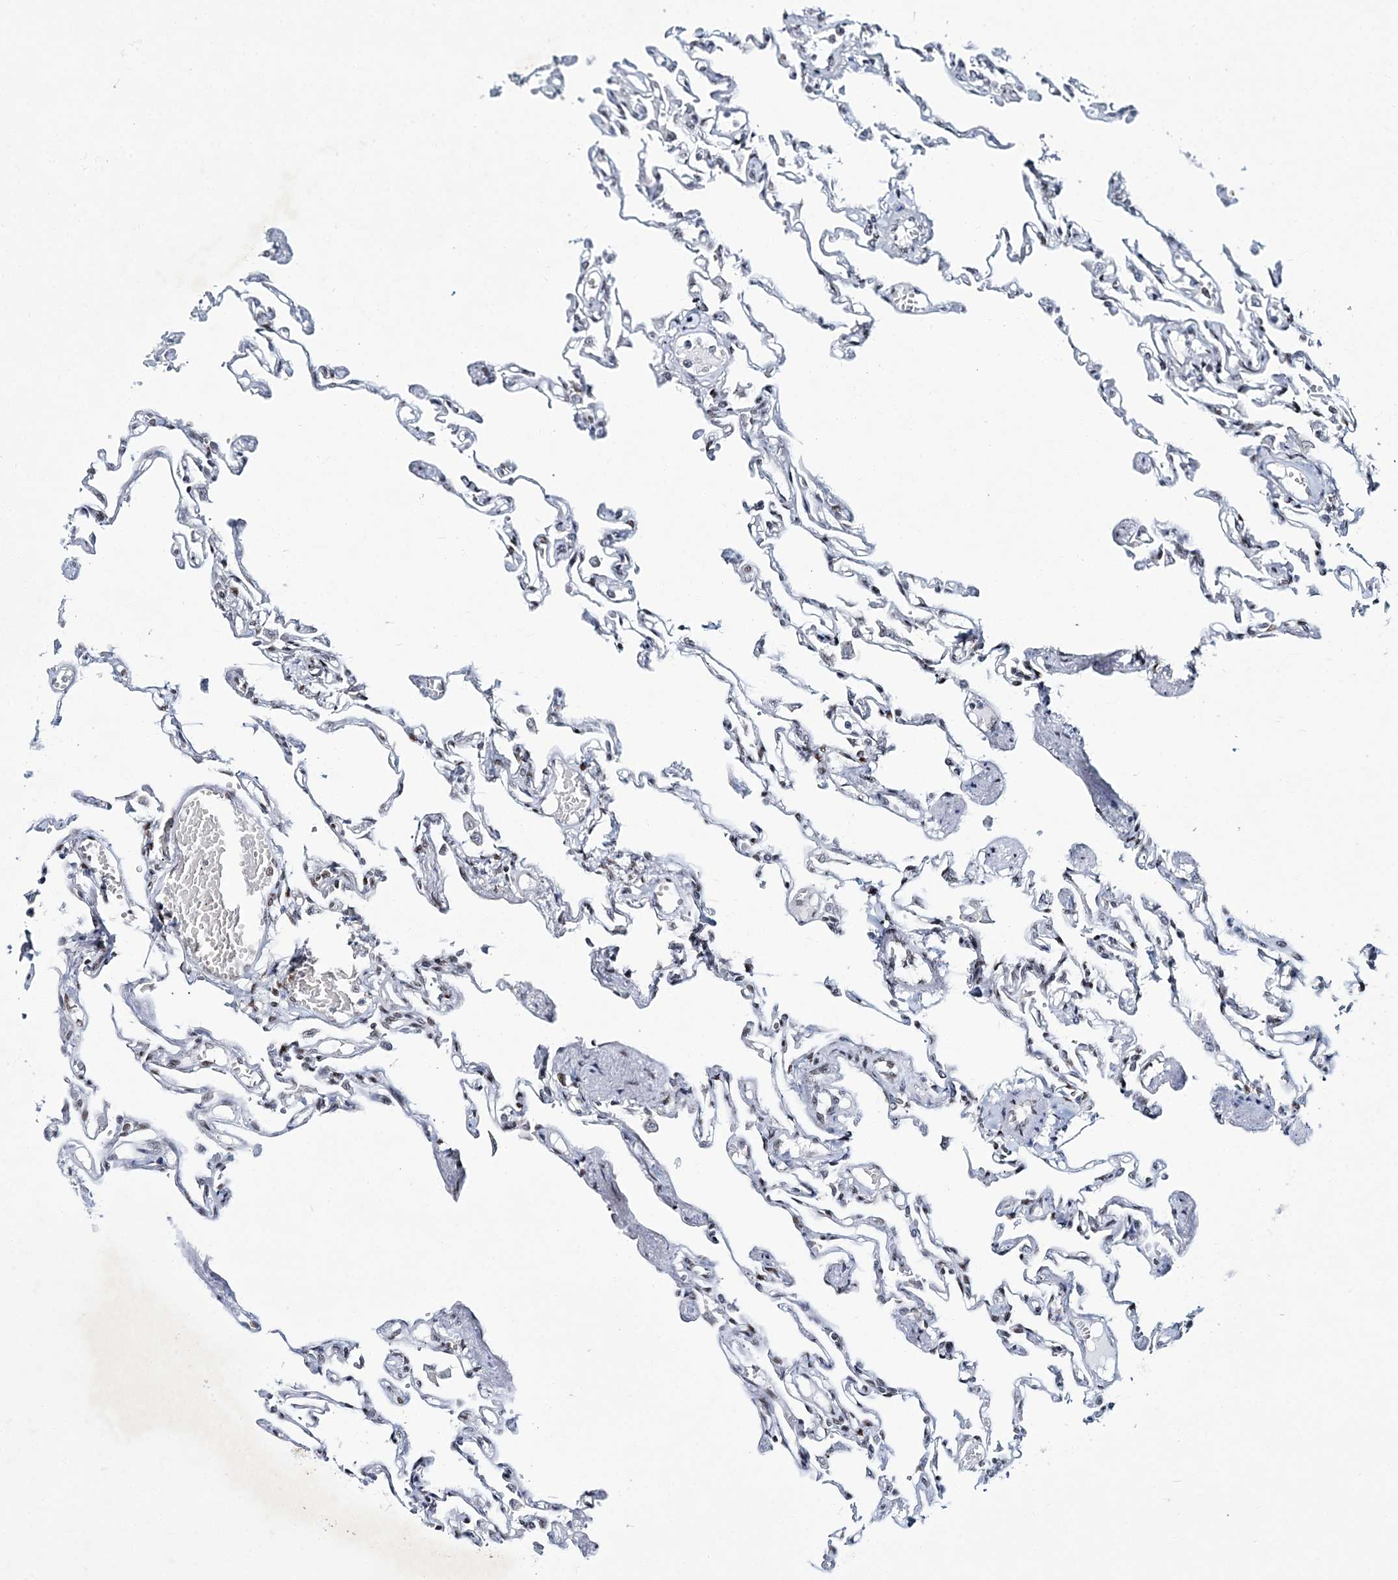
{"staining": {"intensity": "moderate", "quantity": "25%-75%", "location": "nuclear"}, "tissue": "lung", "cell_type": "Alveolar cells", "image_type": "normal", "snomed": [{"axis": "morphology", "description": "Normal tissue, NOS"}, {"axis": "topography", "description": "Lung"}], "caption": "This histopathology image exhibits immunohistochemistry staining of unremarkable human lung, with medium moderate nuclear staining in approximately 25%-75% of alveolar cells.", "gene": "LRRFIP2", "patient": {"sex": "male", "age": 21}}